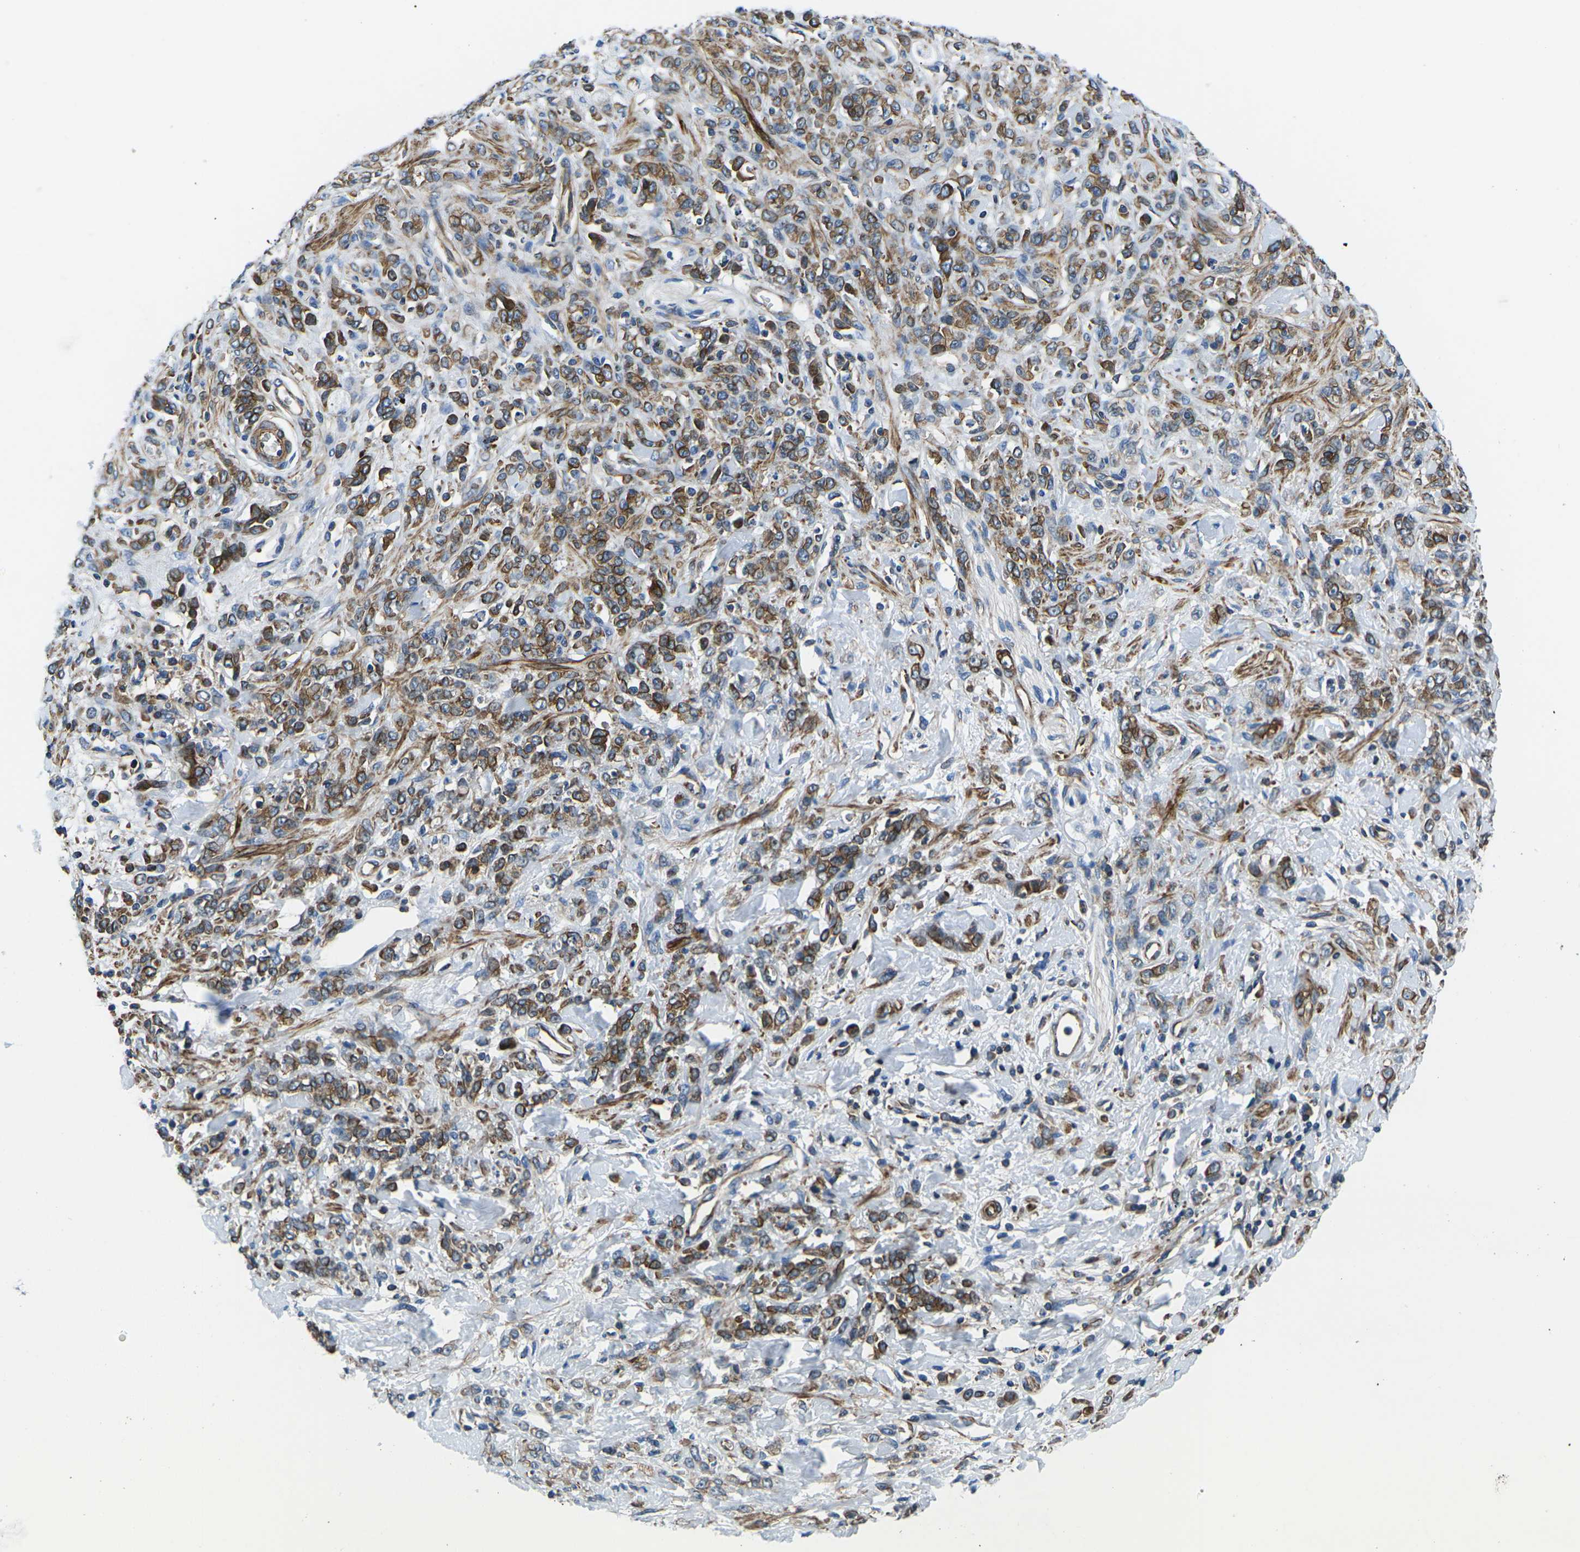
{"staining": {"intensity": "strong", "quantity": "25%-75%", "location": "cytoplasmic/membranous"}, "tissue": "stomach cancer", "cell_type": "Tumor cells", "image_type": "cancer", "snomed": [{"axis": "morphology", "description": "Normal tissue, NOS"}, {"axis": "morphology", "description": "Adenocarcinoma, NOS"}, {"axis": "topography", "description": "Stomach"}], "caption": "Stomach adenocarcinoma stained with immunohistochemistry (IHC) shows strong cytoplasmic/membranous expression in approximately 25%-75% of tumor cells.", "gene": "KCNJ15", "patient": {"sex": "male", "age": 82}}